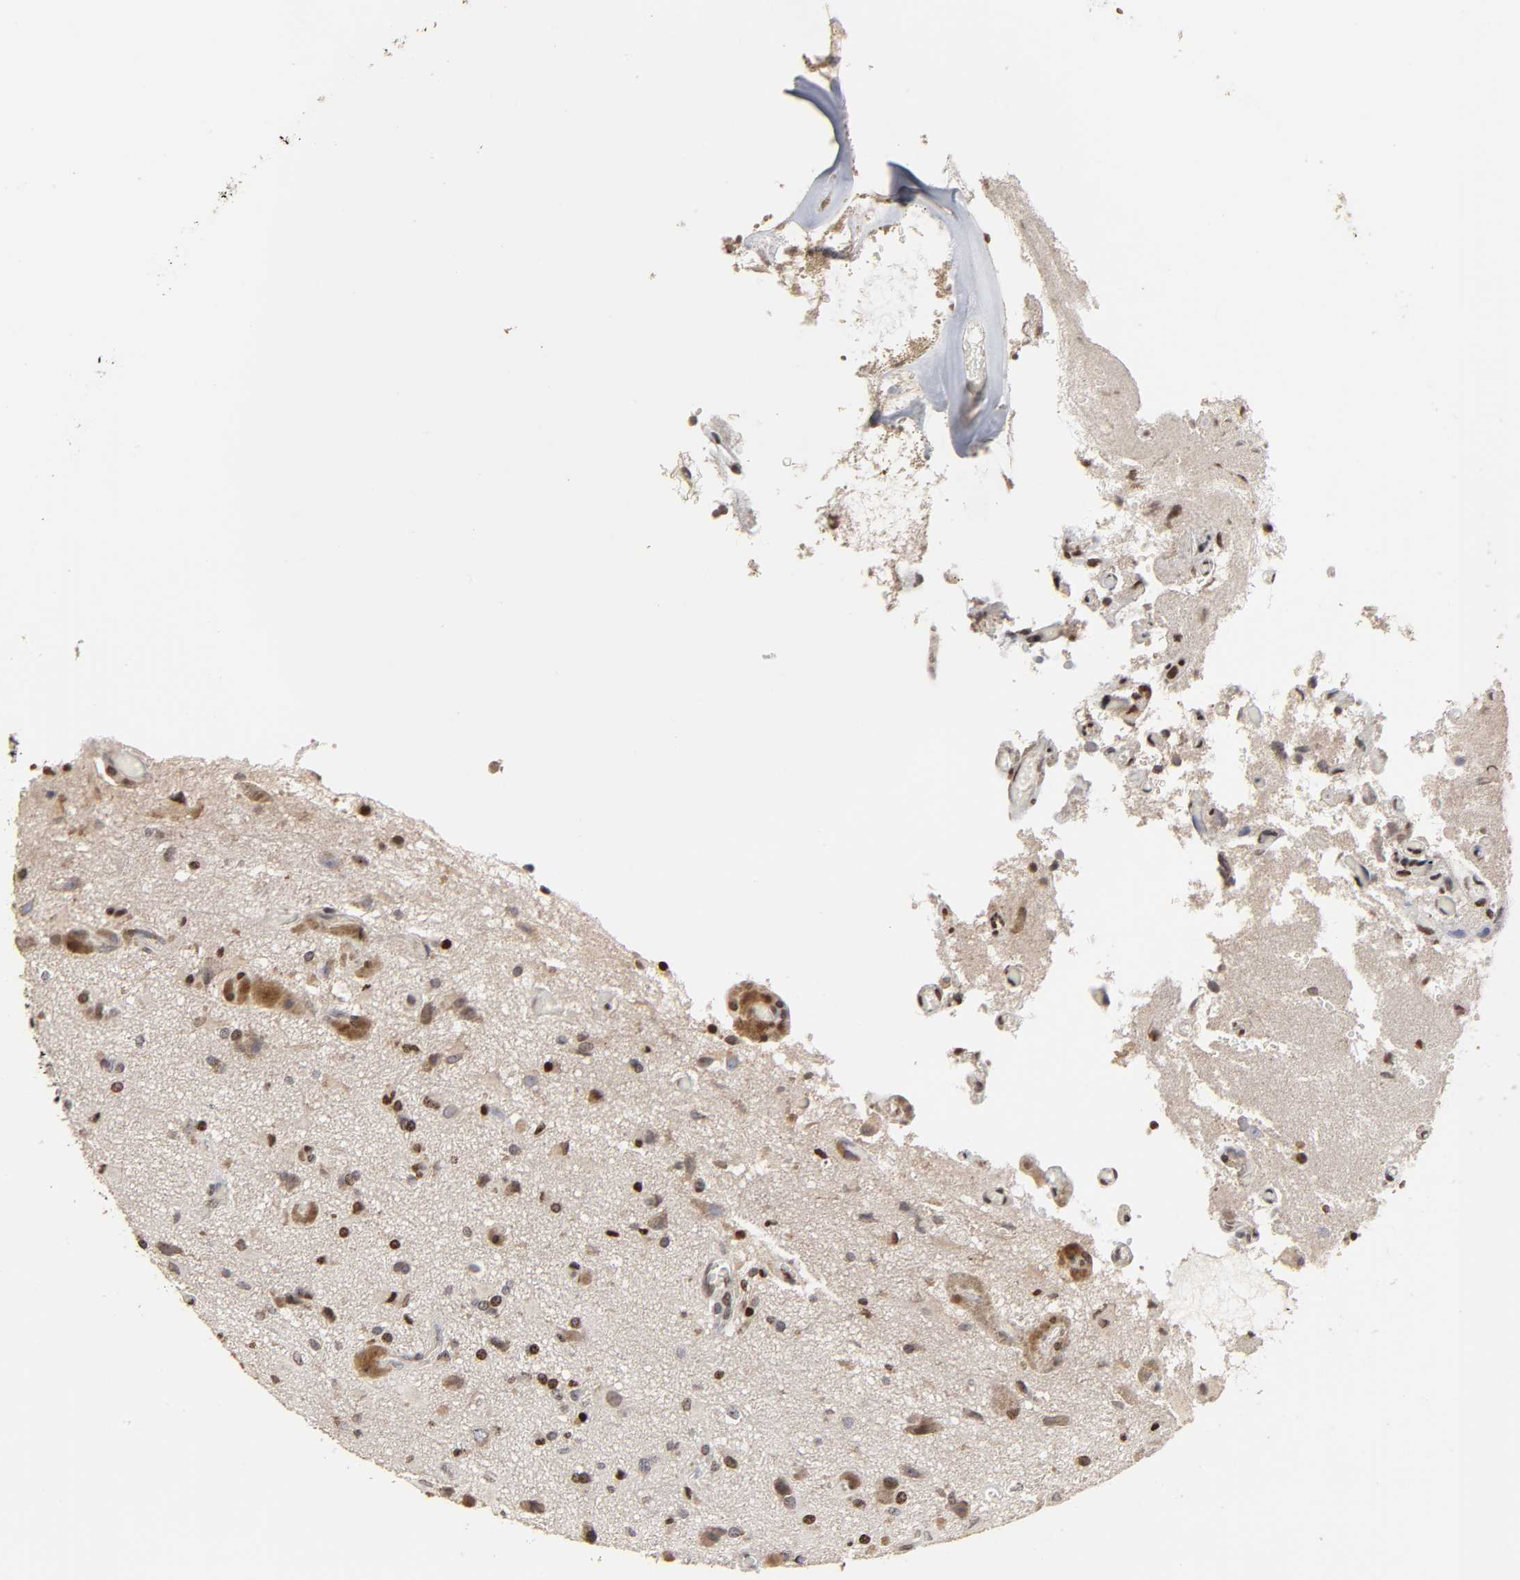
{"staining": {"intensity": "weak", "quantity": "<25%", "location": "cytoplasmic/membranous,nuclear"}, "tissue": "glioma", "cell_type": "Tumor cells", "image_type": "cancer", "snomed": [{"axis": "morphology", "description": "Glioma, malignant, High grade"}, {"axis": "topography", "description": "Brain"}], "caption": "Tumor cells show no significant positivity in glioma.", "gene": "ZNF473", "patient": {"sex": "male", "age": 47}}